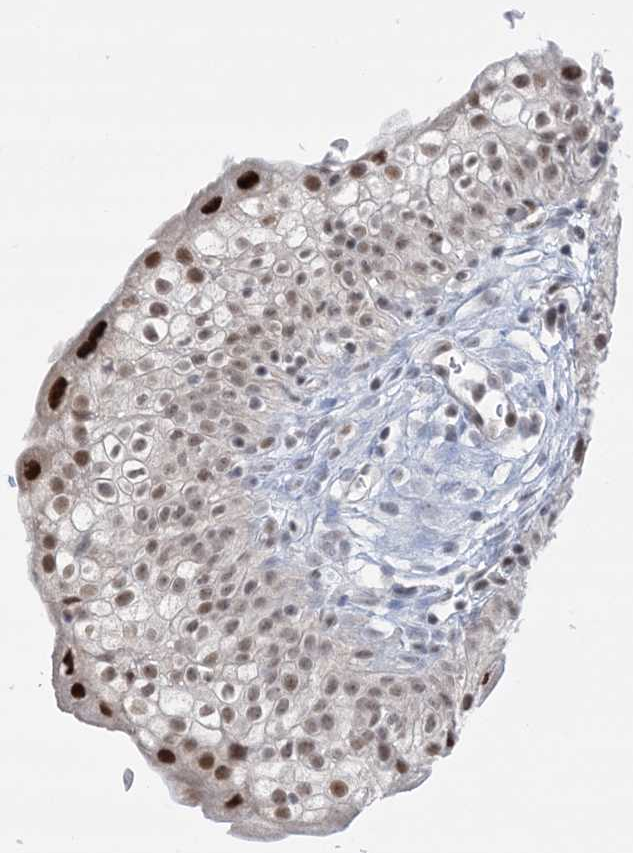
{"staining": {"intensity": "strong", "quantity": "<25%", "location": "nuclear"}, "tissue": "urinary bladder", "cell_type": "Urothelial cells", "image_type": "normal", "snomed": [{"axis": "morphology", "description": "Normal tissue, NOS"}, {"axis": "topography", "description": "Urinary bladder"}], "caption": "An immunohistochemistry (IHC) photomicrograph of benign tissue is shown. Protein staining in brown labels strong nuclear positivity in urinary bladder within urothelial cells.", "gene": "TFPT", "patient": {"sex": "male", "age": 55}}